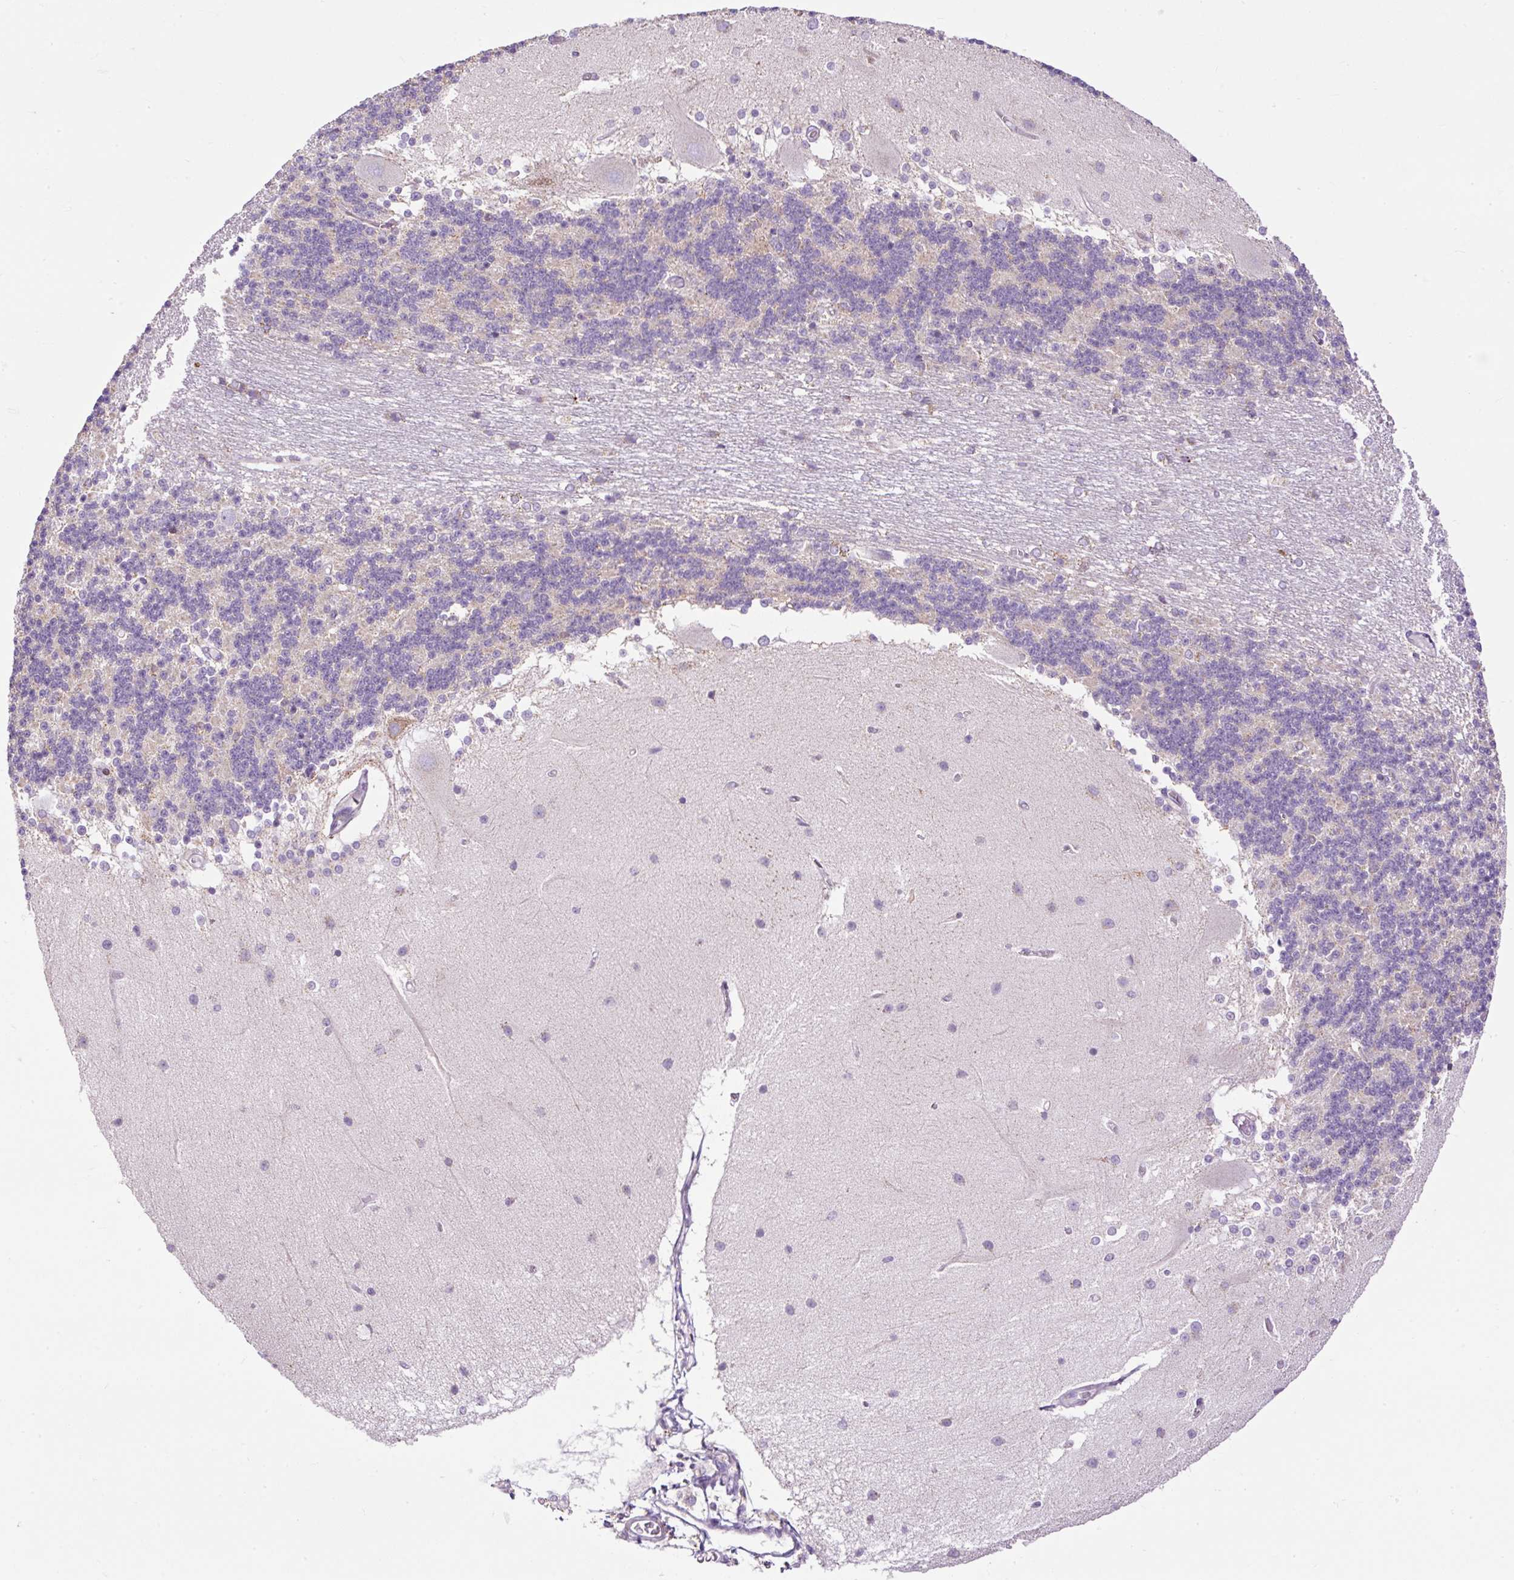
{"staining": {"intensity": "weak", "quantity": "<25%", "location": "cytoplasmic/membranous"}, "tissue": "cerebellum", "cell_type": "Cells in granular layer", "image_type": "normal", "snomed": [{"axis": "morphology", "description": "Normal tissue, NOS"}, {"axis": "topography", "description": "Cerebellum"}], "caption": "Cerebellum stained for a protein using IHC reveals no positivity cells in granular layer.", "gene": "FMC1", "patient": {"sex": "female", "age": 54}}